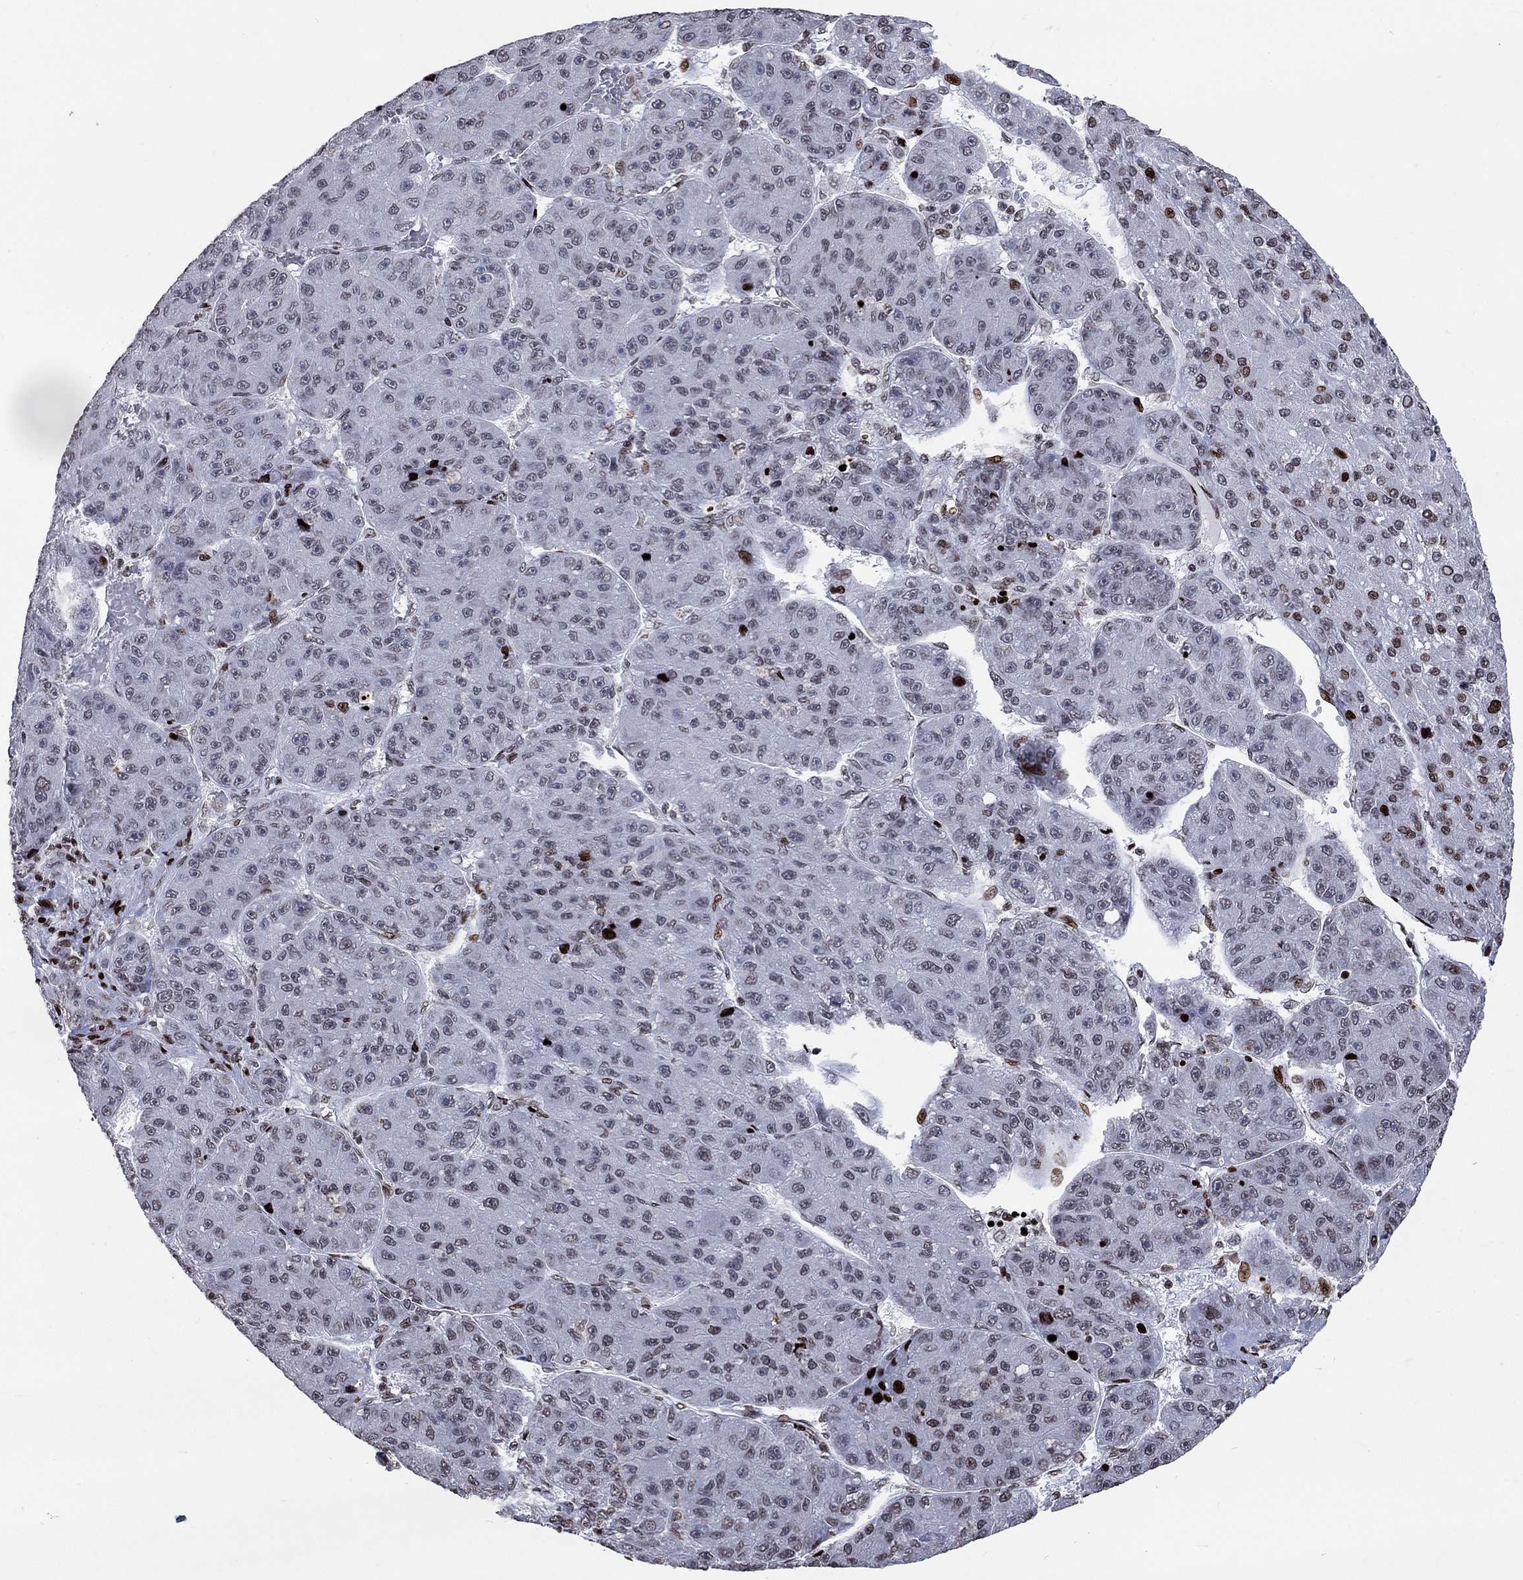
{"staining": {"intensity": "strong", "quantity": "<25%", "location": "nuclear"}, "tissue": "liver cancer", "cell_type": "Tumor cells", "image_type": "cancer", "snomed": [{"axis": "morphology", "description": "Carcinoma, Hepatocellular, NOS"}, {"axis": "topography", "description": "Liver"}], "caption": "Tumor cells demonstrate medium levels of strong nuclear positivity in approximately <25% of cells in liver hepatocellular carcinoma.", "gene": "SRSF3", "patient": {"sex": "male", "age": 67}}